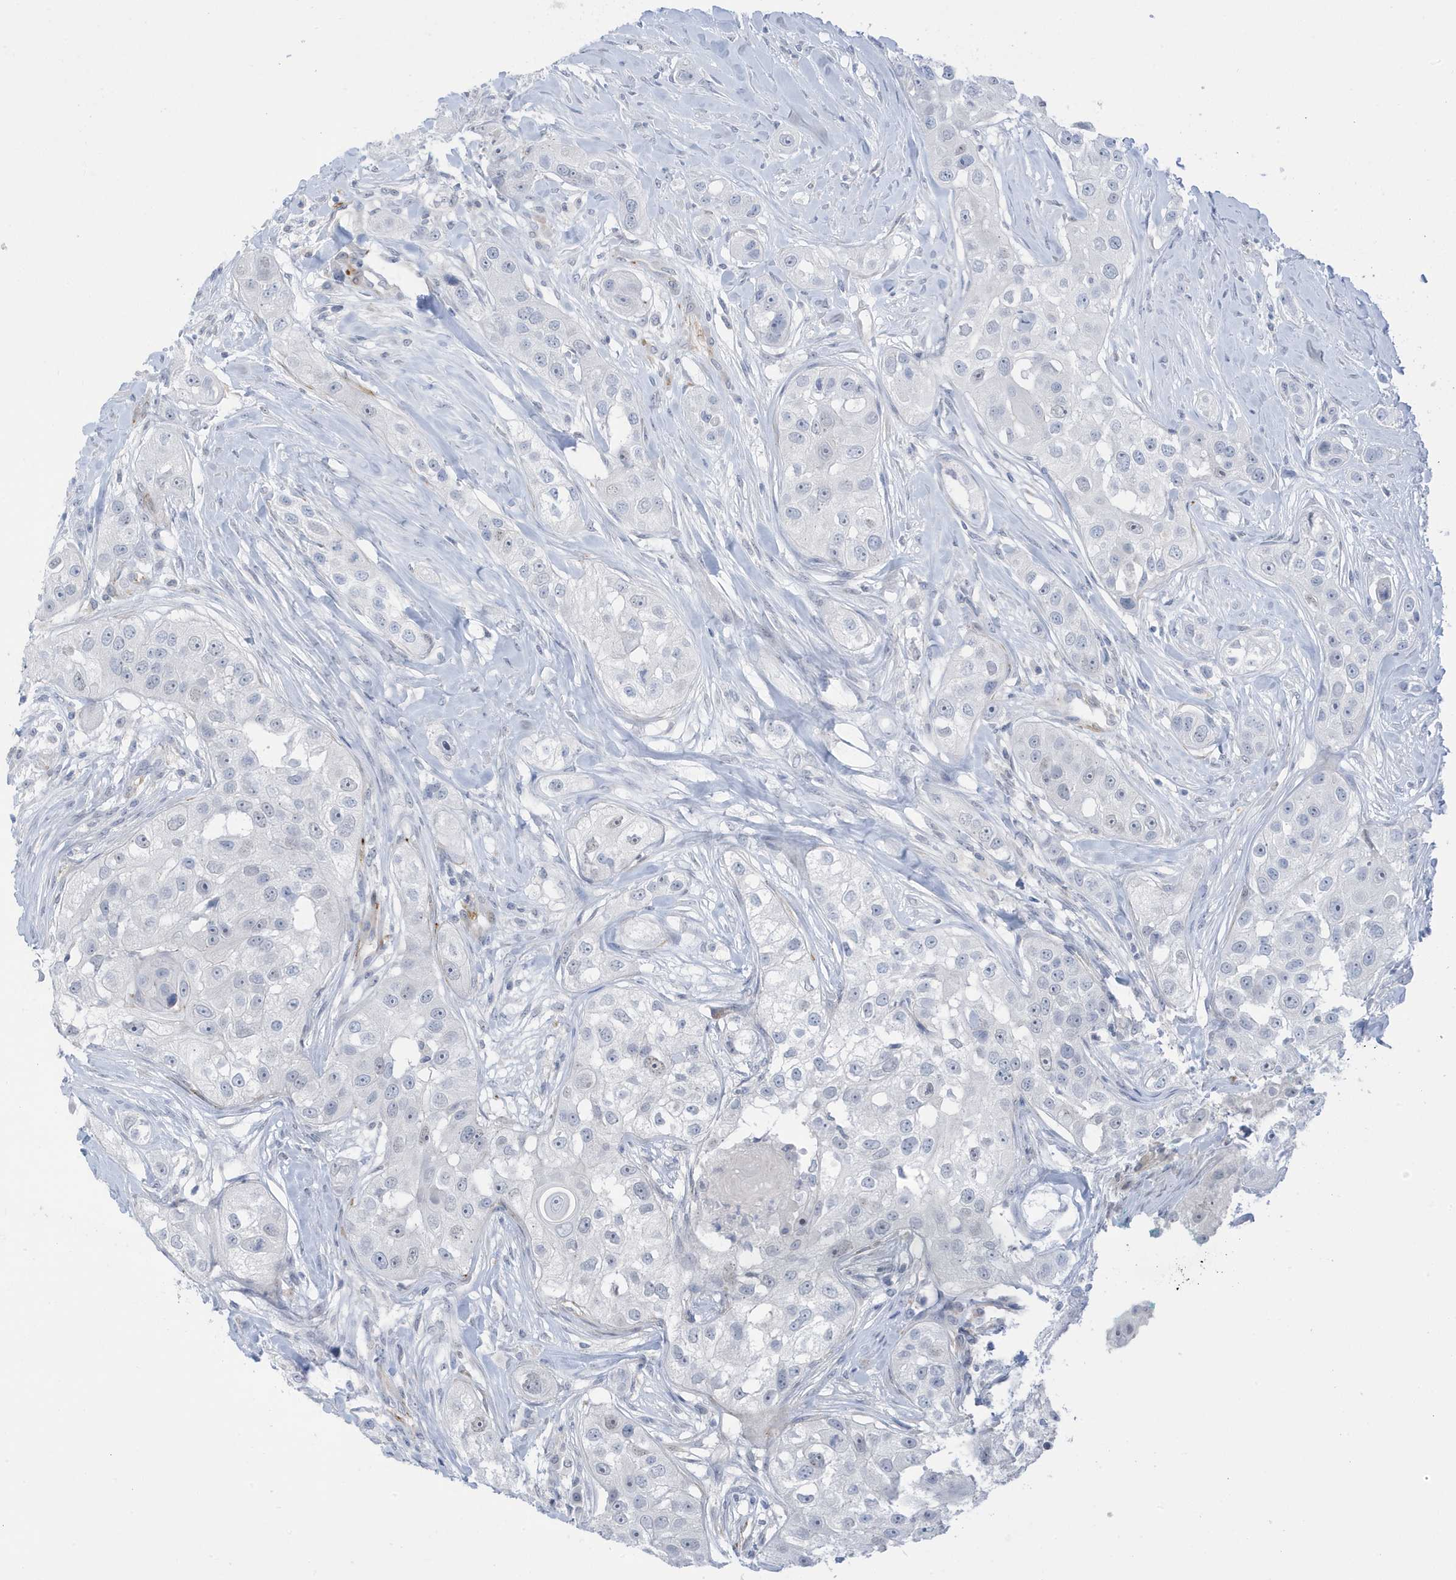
{"staining": {"intensity": "weak", "quantity": "<25%", "location": "nuclear"}, "tissue": "head and neck cancer", "cell_type": "Tumor cells", "image_type": "cancer", "snomed": [{"axis": "morphology", "description": "Normal tissue, NOS"}, {"axis": "morphology", "description": "Squamous cell carcinoma, NOS"}, {"axis": "topography", "description": "Skeletal muscle"}, {"axis": "topography", "description": "Head-Neck"}], "caption": "This is a micrograph of immunohistochemistry staining of head and neck cancer, which shows no expression in tumor cells.", "gene": "PERM1", "patient": {"sex": "male", "age": 51}}